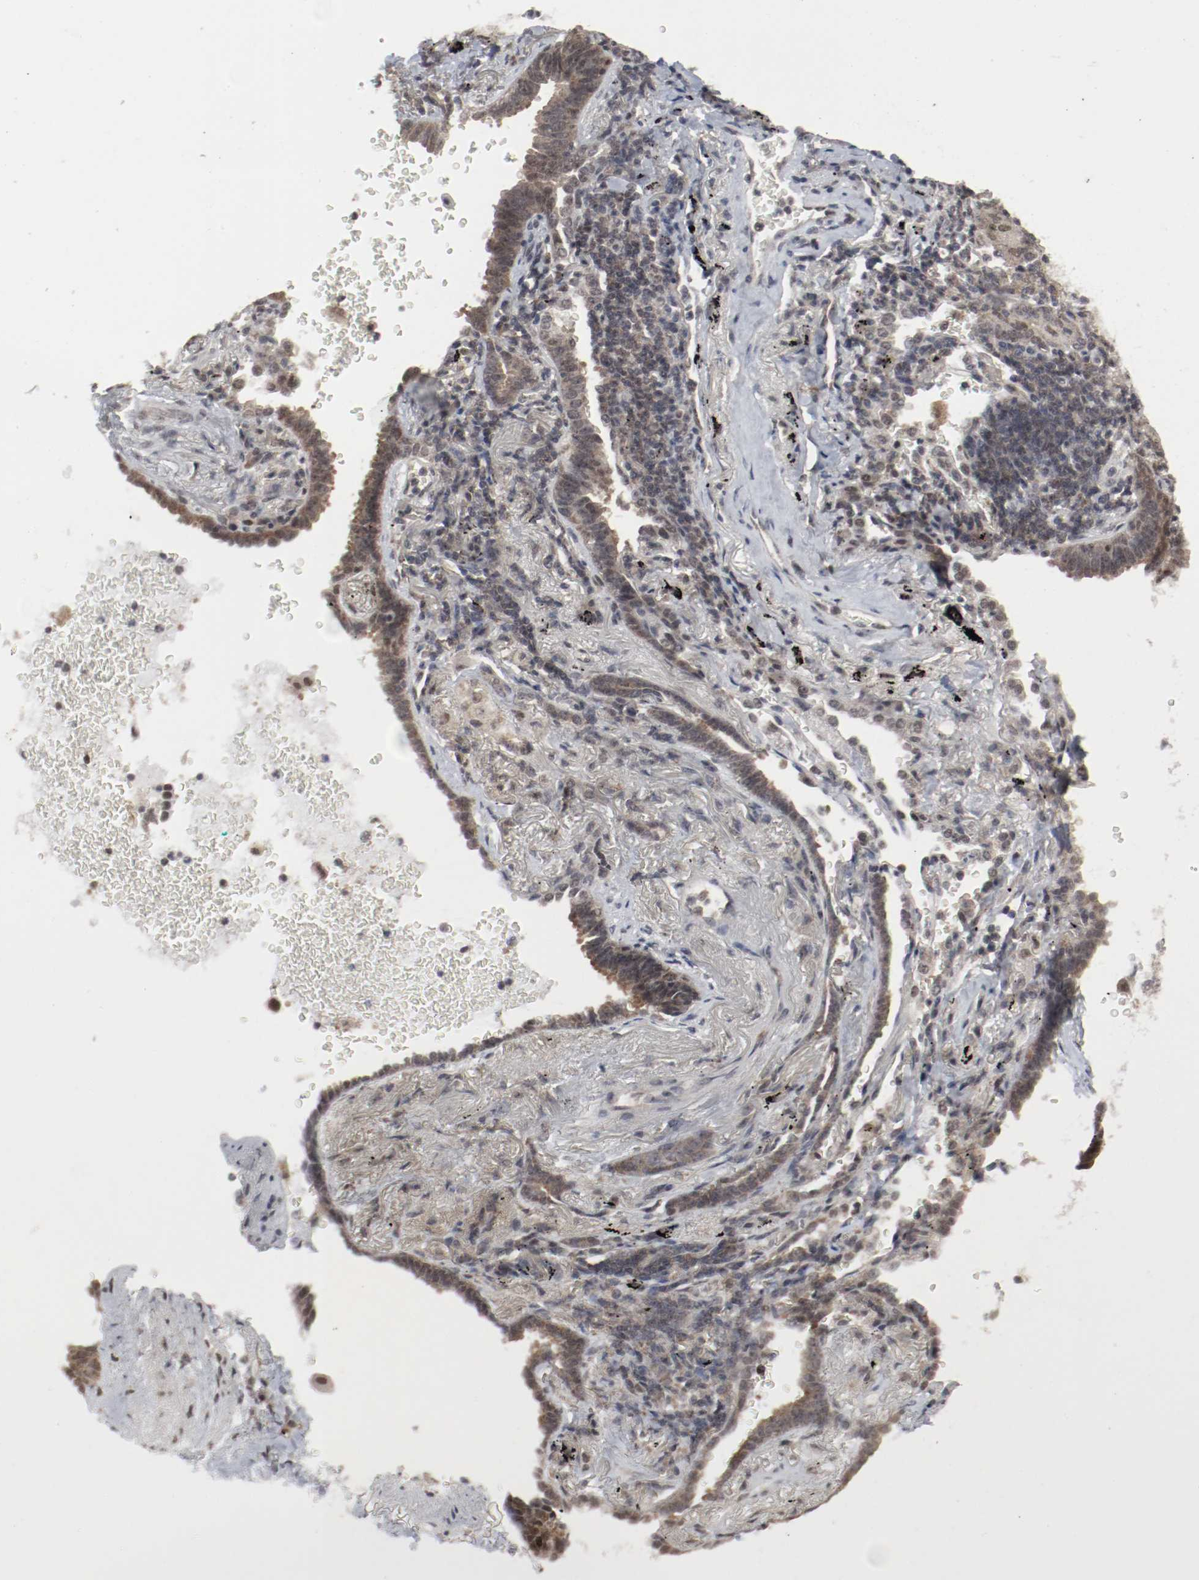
{"staining": {"intensity": "moderate", "quantity": ">75%", "location": "cytoplasmic/membranous,nuclear"}, "tissue": "lung cancer", "cell_type": "Tumor cells", "image_type": "cancer", "snomed": [{"axis": "morphology", "description": "Adenocarcinoma, NOS"}, {"axis": "topography", "description": "Lung"}], "caption": "There is medium levels of moderate cytoplasmic/membranous and nuclear positivity in tumor cells of lung cancer (adenocarcinoma), as demonstrated by immunohistochemical staining (brown color).", "gene": "CSNK2B", "patient": {"sex": "female", "age": 64}}